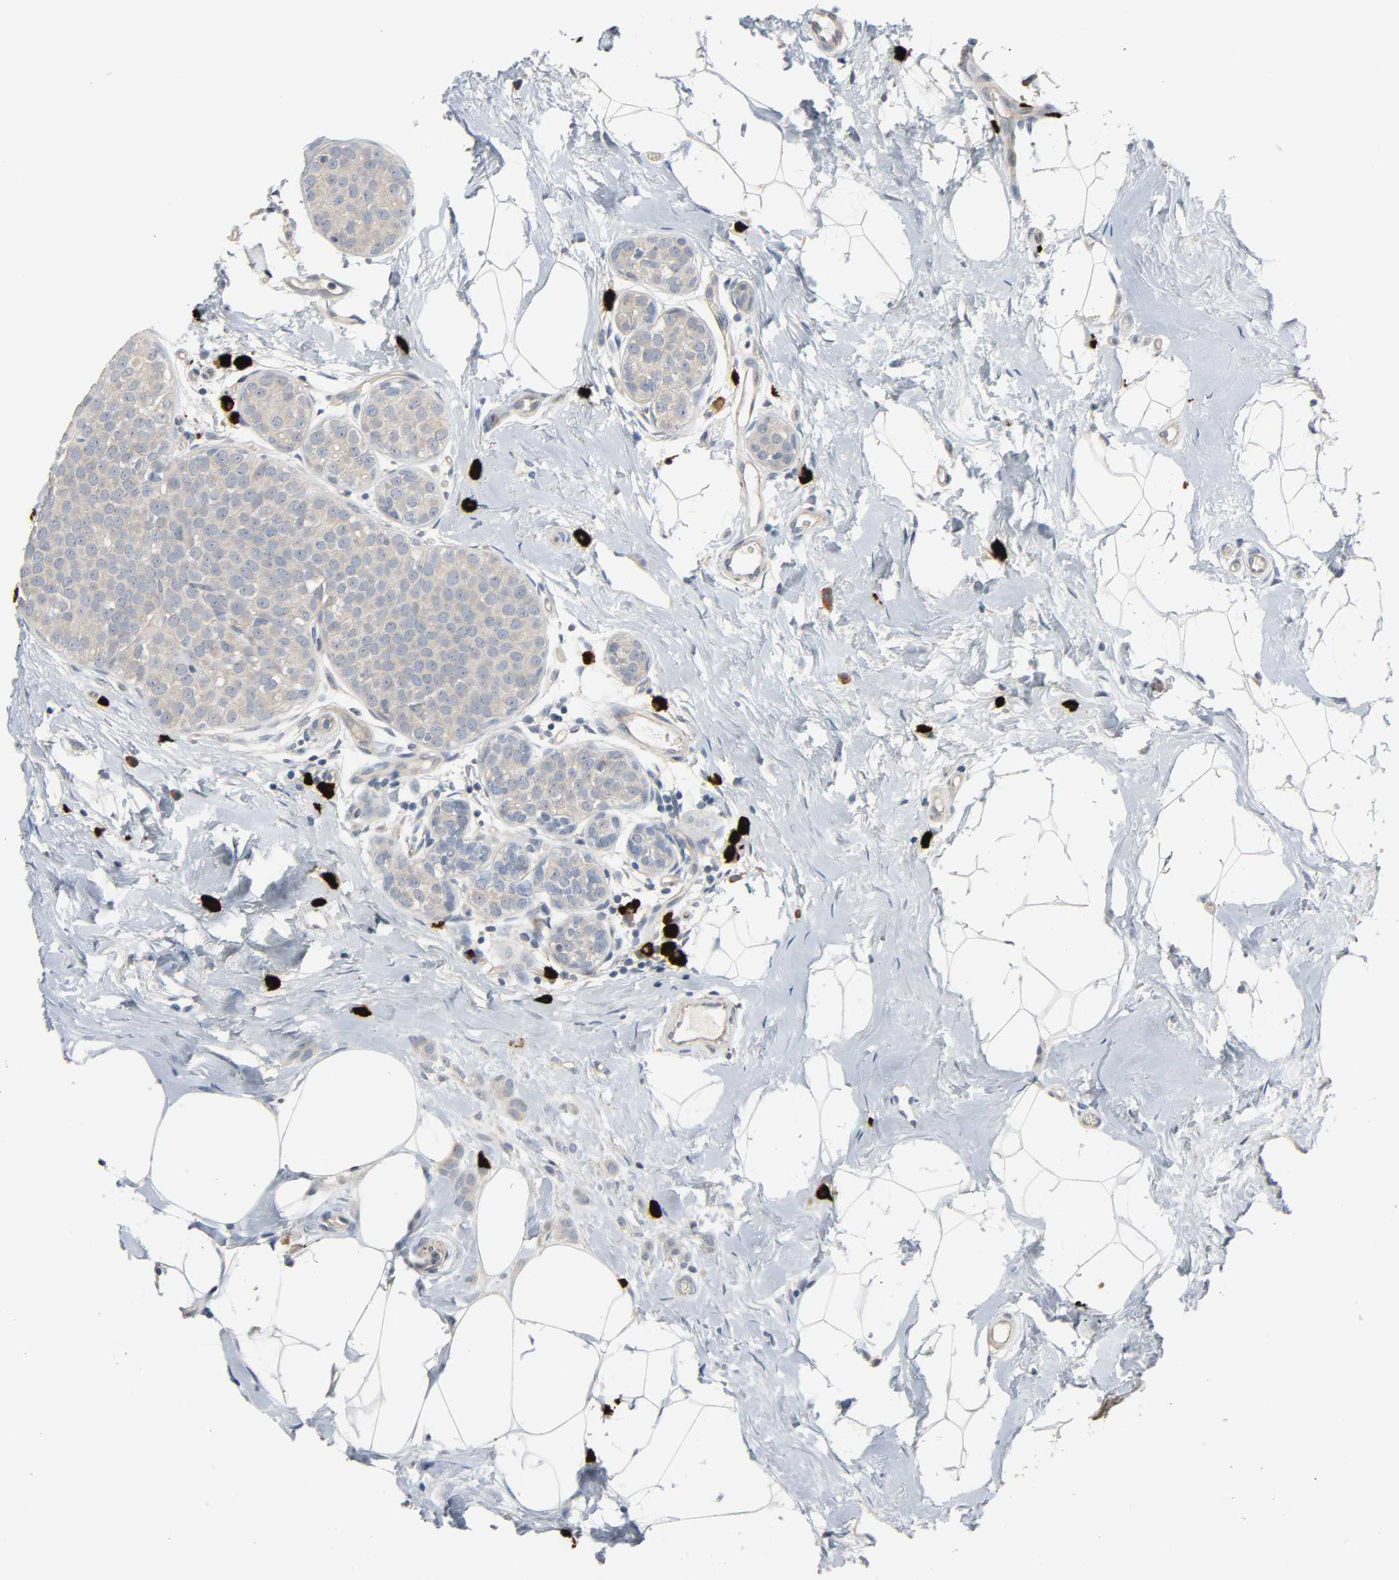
{"staining": {"intensity": "negative", "quantity": "none", "location": "none"}, "tissue": "breast cancer", "cell_type": "Tumor cells", "image_type": "cancer", "snomed": [{"axis": "morphology", "description": "Lobular carcinoma, in situ"}, {"axis": "morphology", "description": "Lobular carcinoma"}, {"axis": "topography", "description": "Breast"}], "caption": "An immunohistochemistry histopathology image of breast cancer is shown. There is no staining in tumor cells of breast cancer.", "gene": "LIMCH1", "patient": {"sex": "female", "age": 41}}